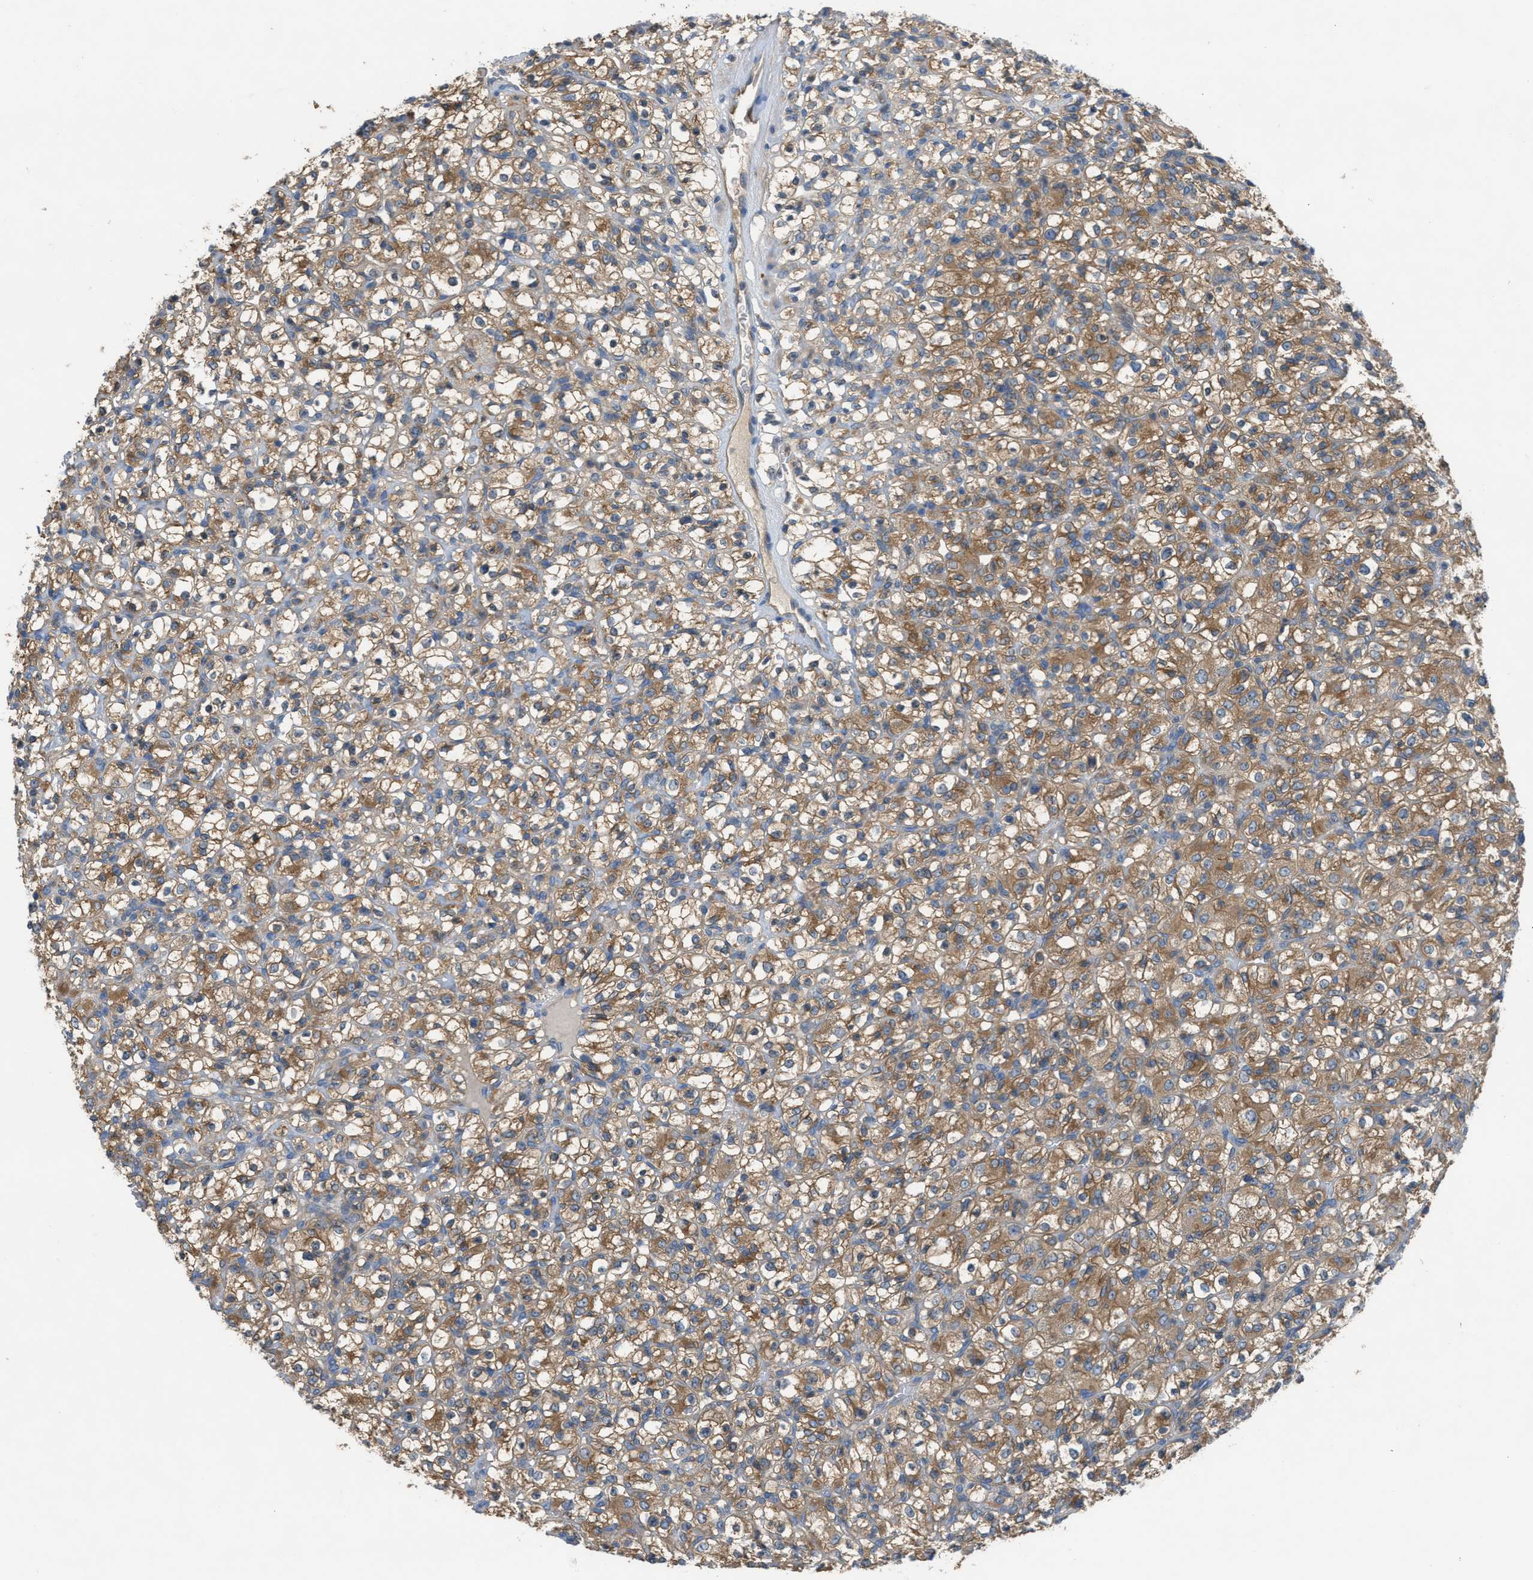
{"staining": {"intensity": "moderate", "quantity": ">75%", "location": "cytoplasmic/membranous"}, "tissue": "renal cancer", "cell_type": "Tumor cells", "image_type": "cancer", "snomed": [{"axis": "morphology", "description": "Normal tissue, NOS"}, {"axis": "morphology", "description": "Adenocarcinoma, NOS"}, {"axis": "topography", "description": "Kidney"}], "caption": "Immunohistochemical staining of adenocarcinoma (renal) displays medium levels of moderate cytoplasmic/membranous positivity in about >75% of tumor cells. The staining was performed using DAB (3,3'-diaminobenzidine) to visualize the protein expression in brown, while the nuclei were stained in blue with hematoxylin (Magnification: 20x).", "gene": "UBA5", "patient": {"sex": "female", "age": 72}}